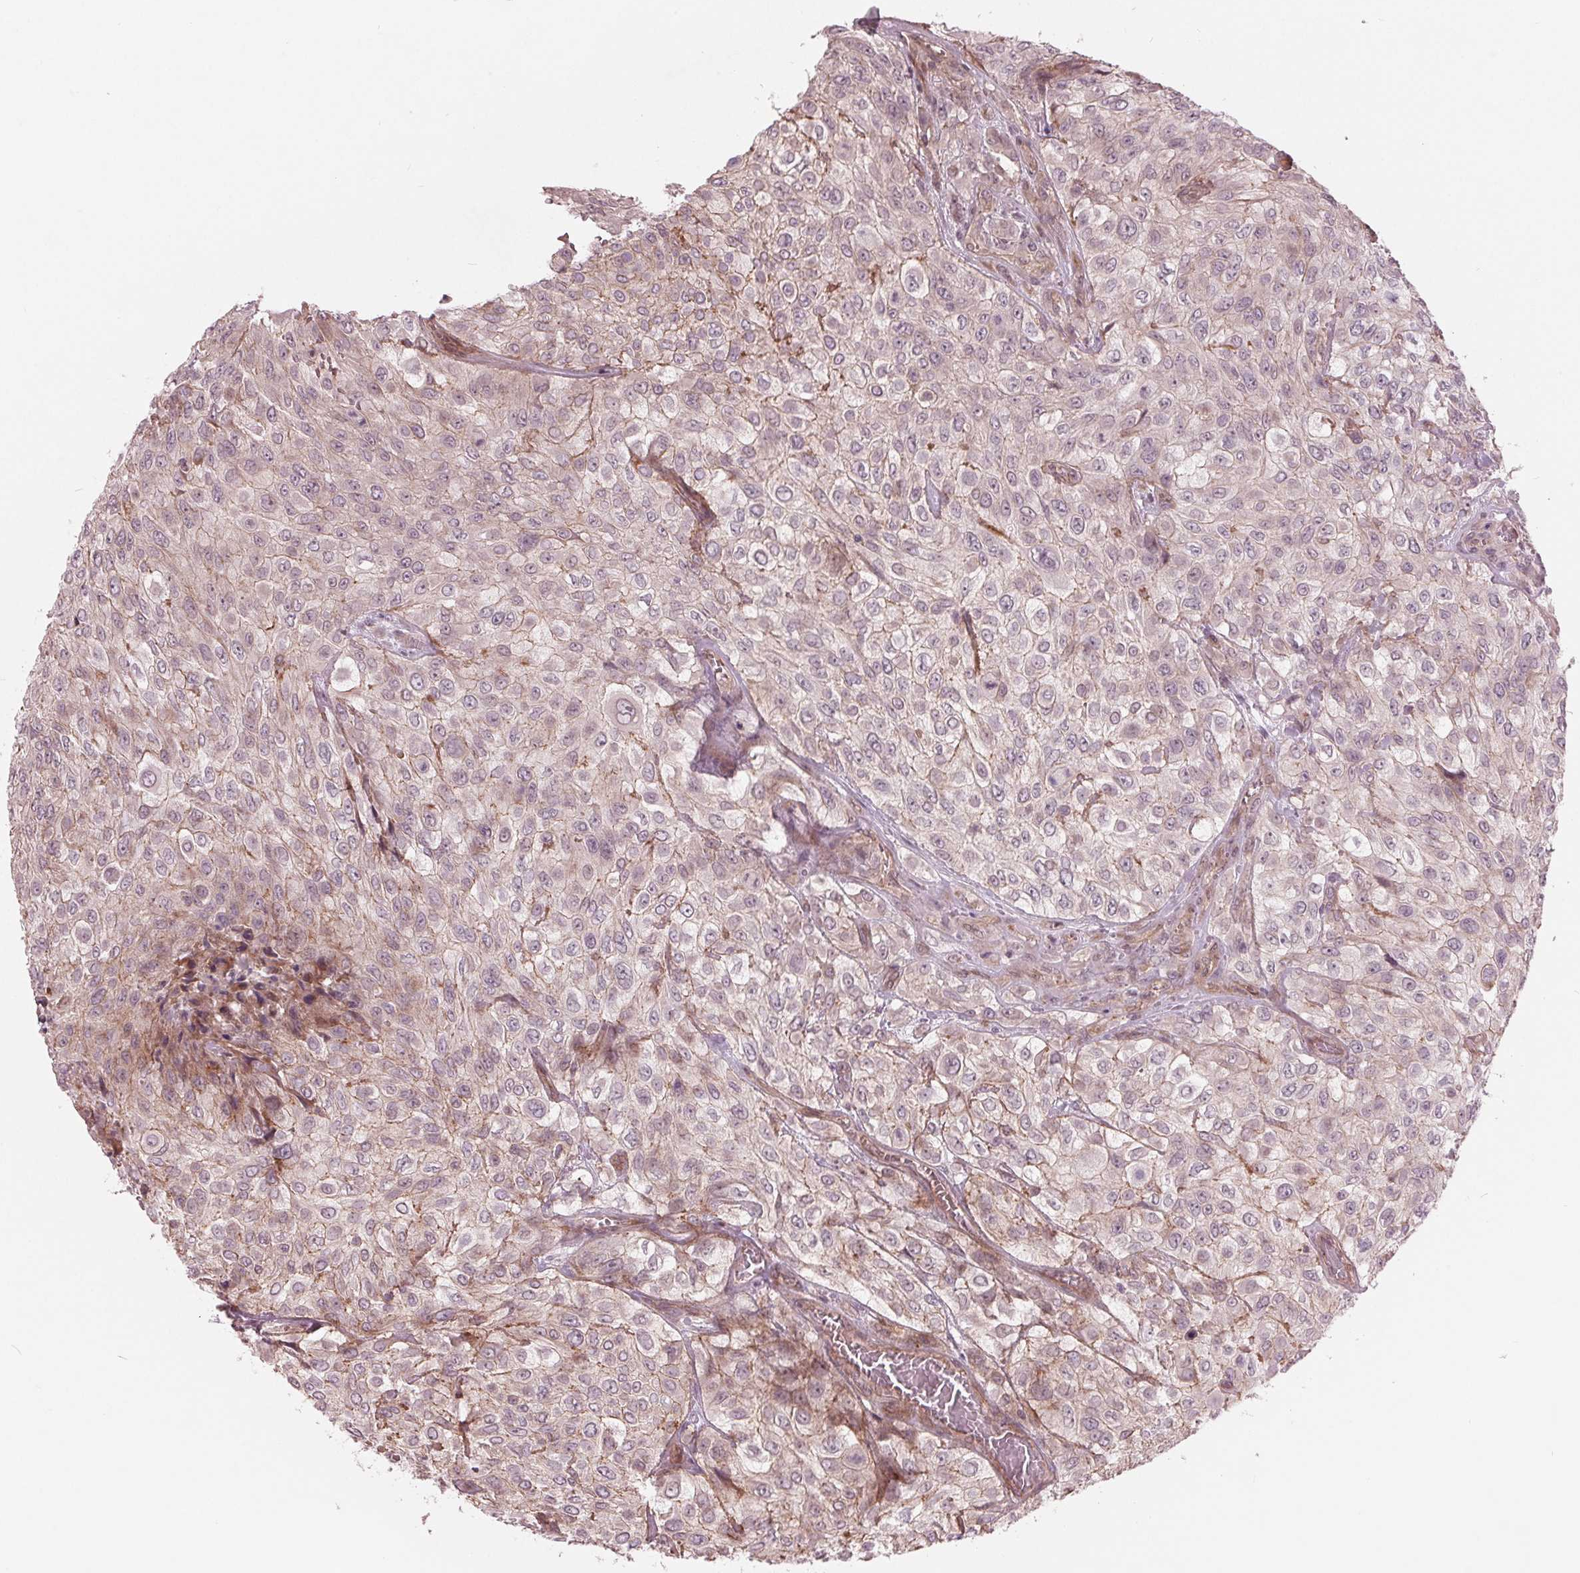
{"staining": {"intensity": "moderate", "quantity": "<25%", "location": "cytoplasmic/membranous"}, "tissue": "urothelial cancer", "cell_type": "Tumor cells", "image_type": "cancer", "snomed": [{"axis": "morphology", "description": "Urothelial carcinoma, High grade"}, {"axis": "topography", "description": "Urinary bladder"}], "caption": "Human urothelial cancer stained with a brown dye reveals moderate cytoplasmic/membranous positive expression in approximately <25% of tumor cells.", "gene": "TXNIP", "patient": {"sex": "male", "age": 57}}